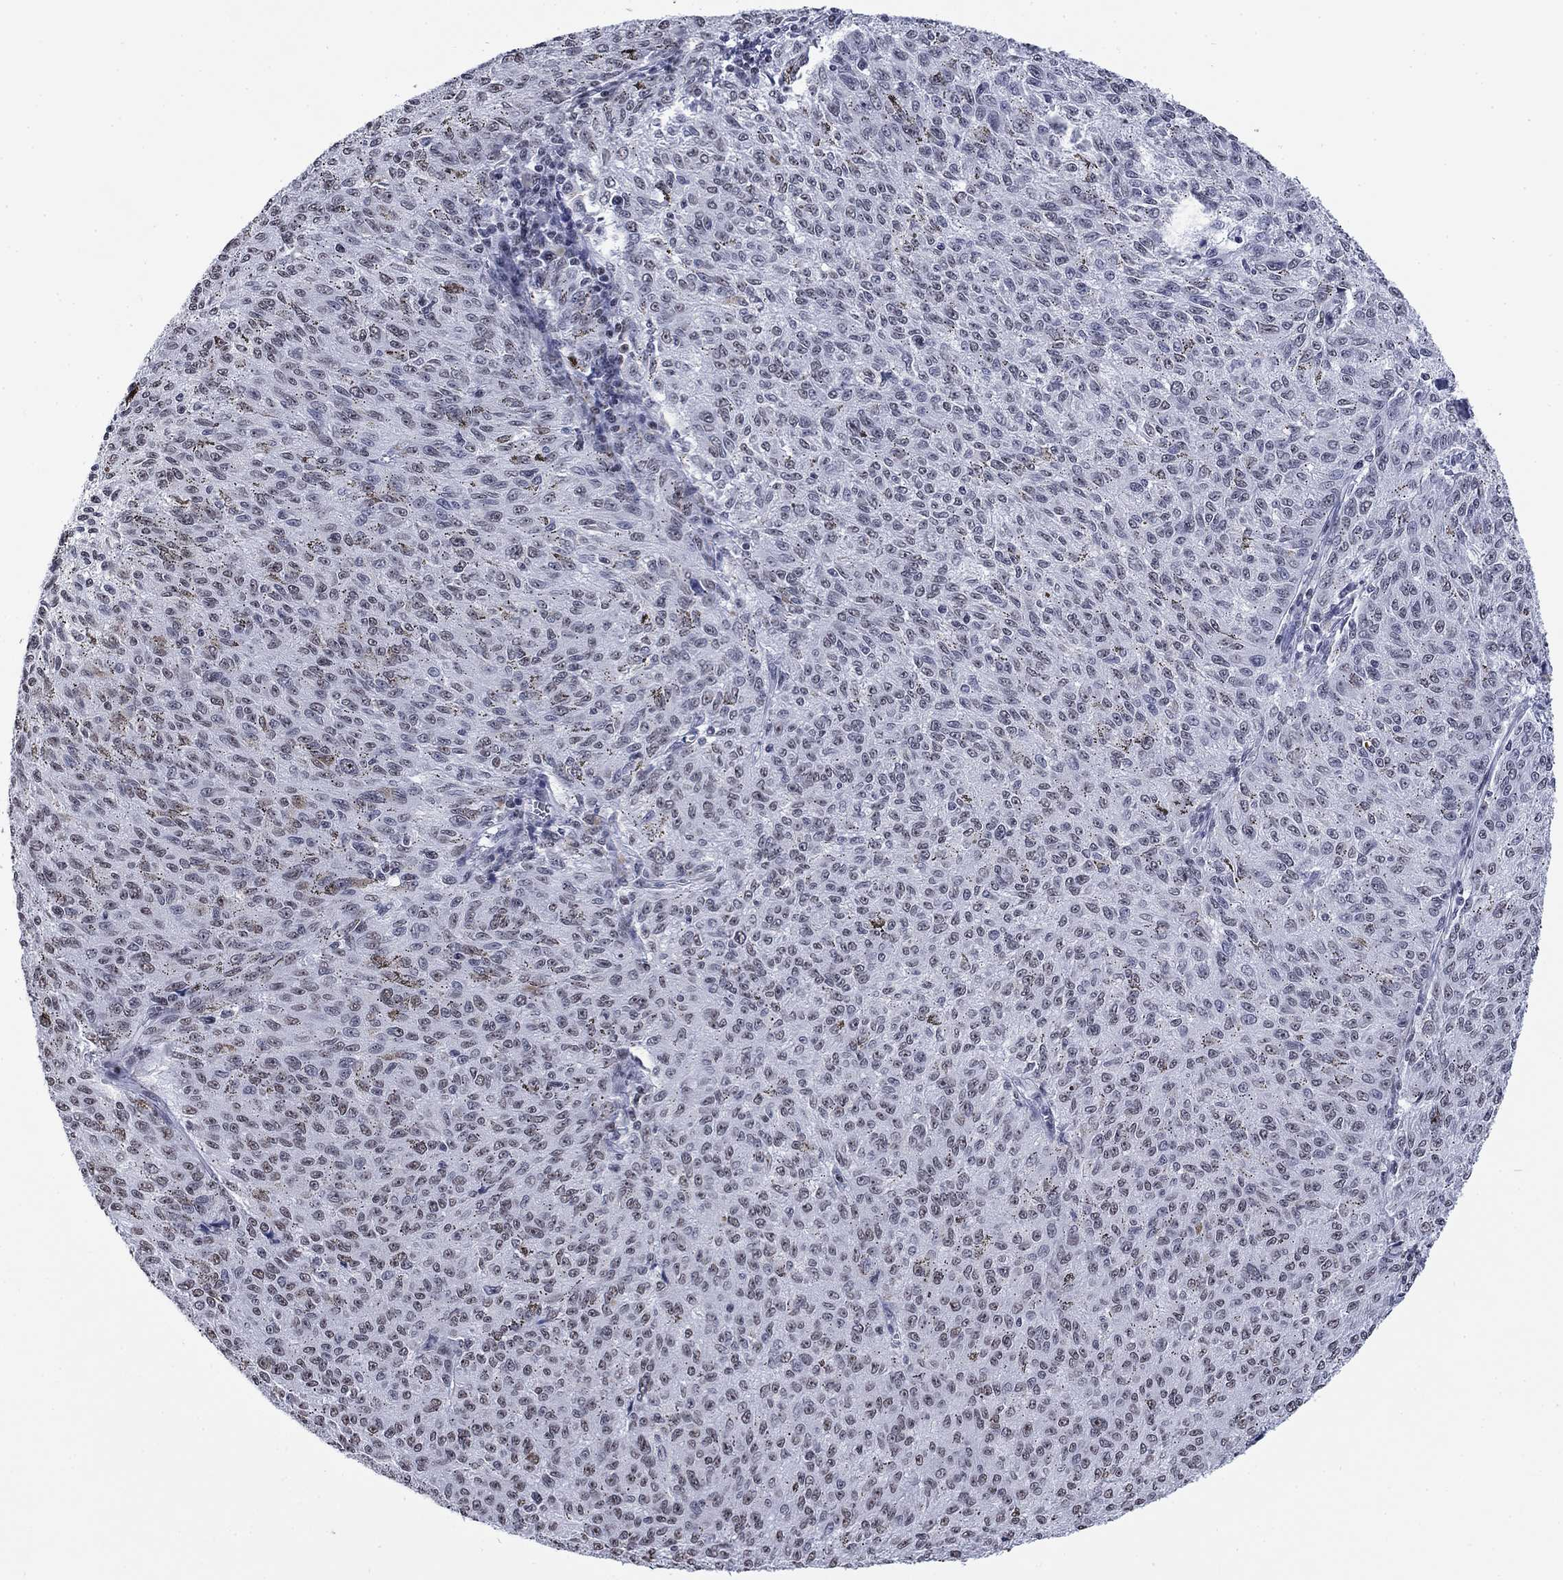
{"staining": {"intensity": "weak", "quantity": "<25%", "location": "nuclear"}, "tissue": "melanoma", "cell_type": "Tumor cells", "image_type": "cancer", "snomed": [{"axis": "morphology", "description": "Malignant melanoma, NOS"}, {"axis": "topography", "description": "Skin"}], "caption": "The image reveals no staining of tumor cells in malignant melanoma.", "gene": "CSRNP3", "patient": {"sex": "female", "age": 72}}